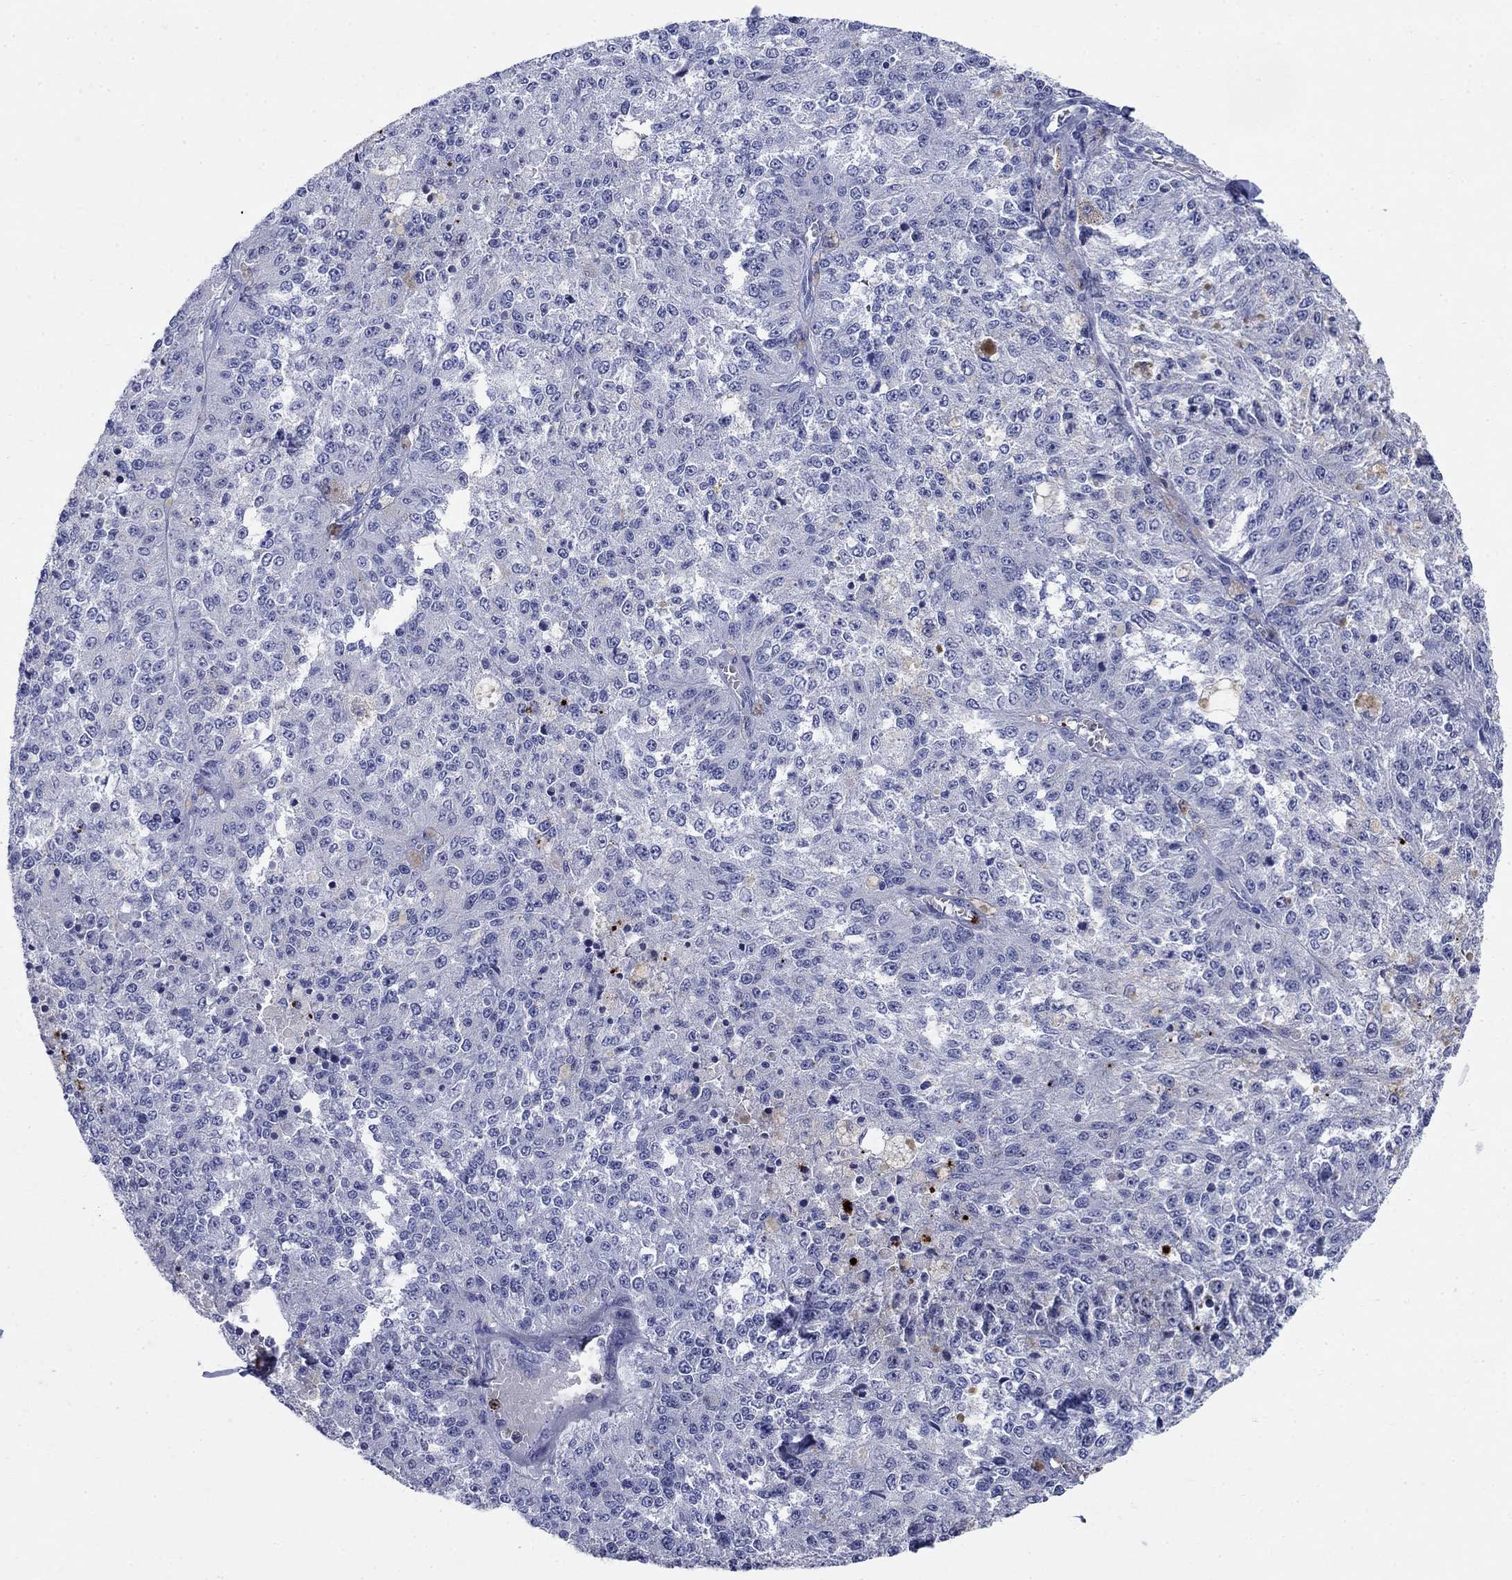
{"staining": {"intensity": "negative", "quantity": "none", "location": "none"}, "tissue": "melanoma", "cell_type": "Tumor cells", "image_type": "cancer", "snomed": [{"axis": "morphology", "description": "Malignant melanoma, Metastatic site"}, {"axis": "topography", "description": "Lymph node"}], "caption": "Human melanoma stained for a protein using immunohistochemistry displays no positivity in tumor cells.", "gene": "AZU1", "patient": {"sex": "female", "age": 64}}